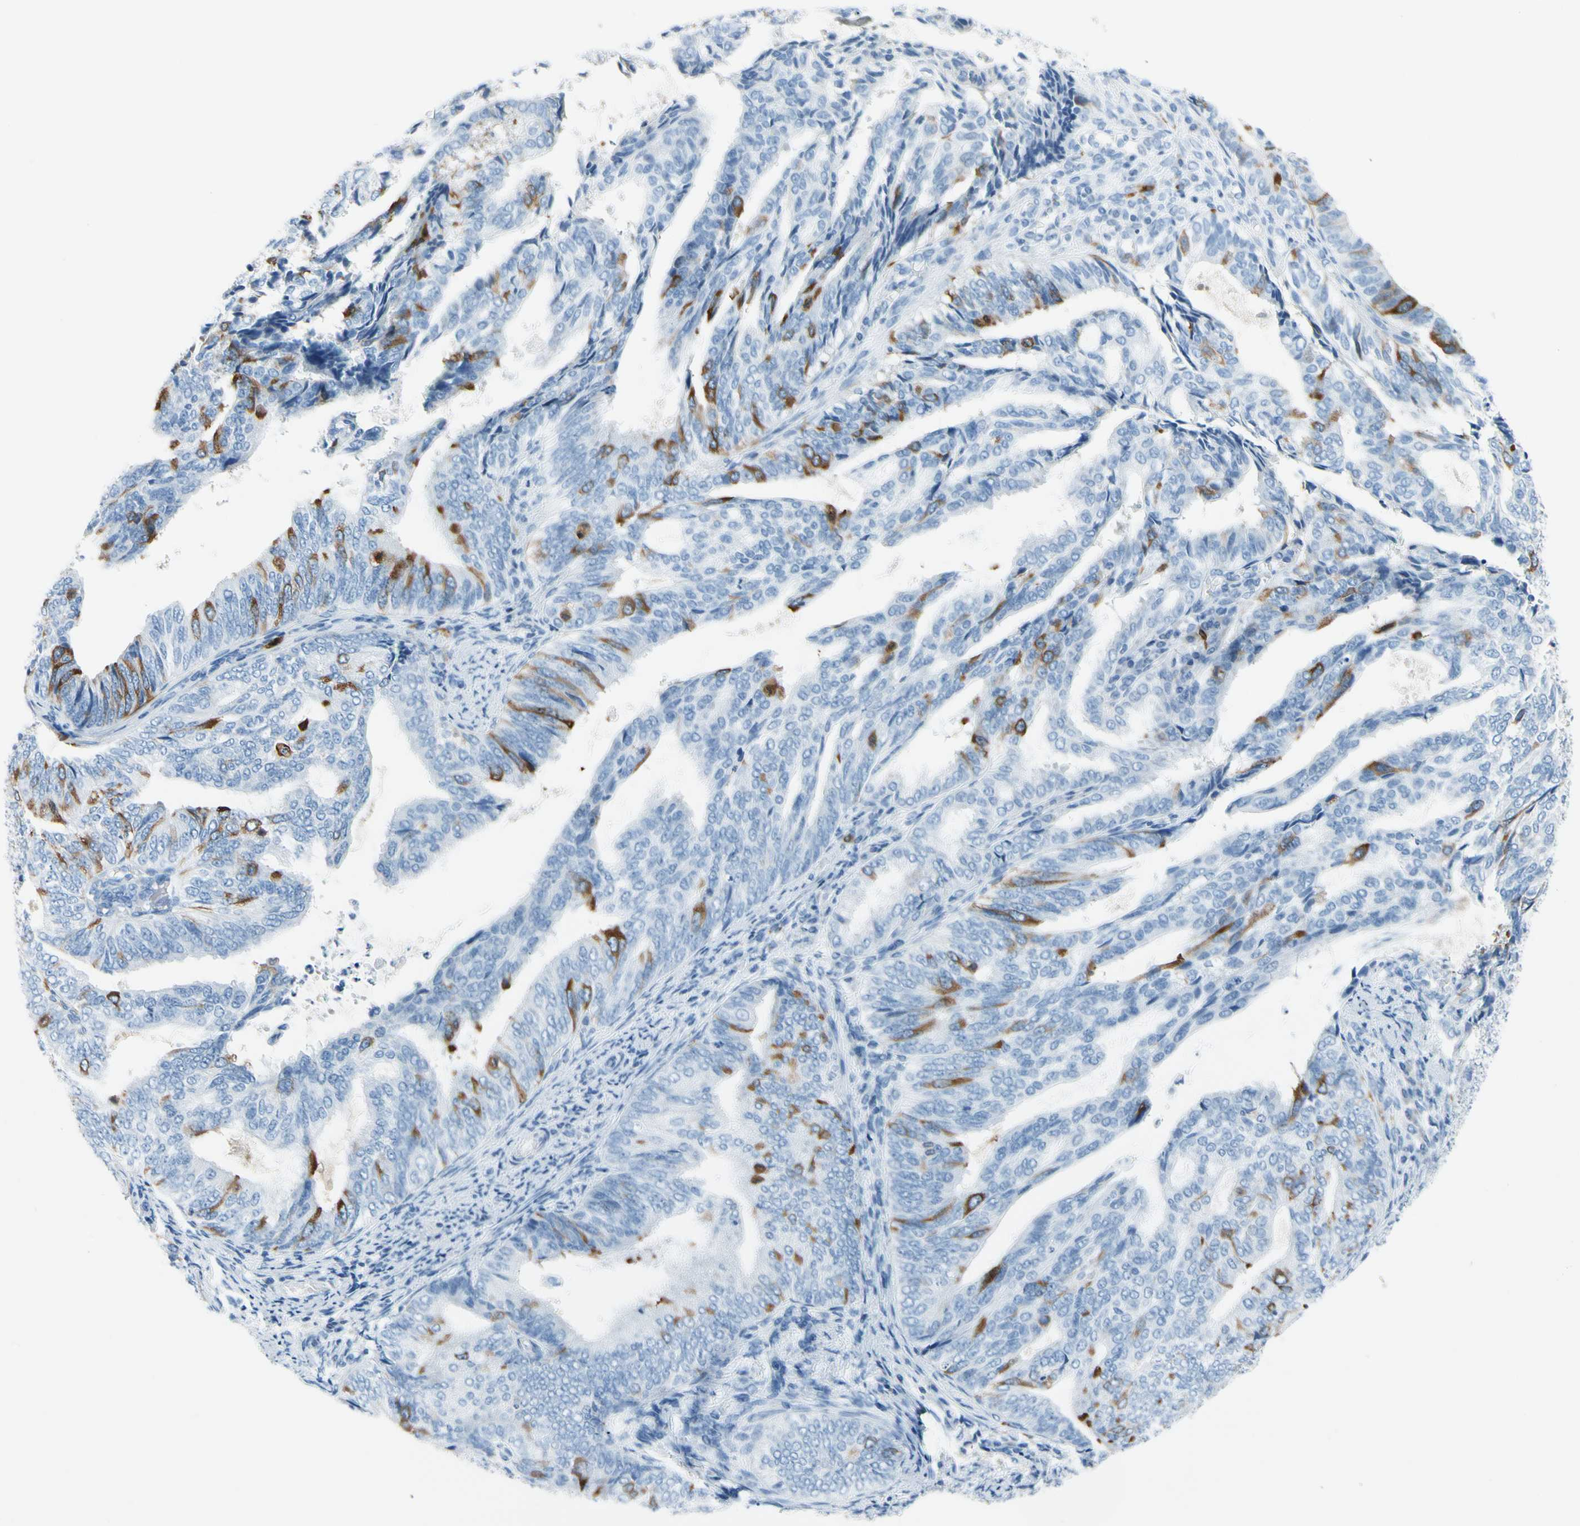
{"staining": {"intensity": "moderate", "quantity": "<25%", "location": "cytoplasmic/membranous"}, "tissue": "endometrial cancer", "cell_type": "Tumor cells", "image_type": "cancer", "snomed": [{"axis": "morphology", "description": "Adenocarcinoma, NOS"}, {"axis": "topography", "description": "Endometrium"}], "caption": "Immunohistochemical staining of endometrial cancer shows moderate cytoplasmic/membranous protein positivity in about <25% of tumor cells.", "gene": "TACC3", "patient": {"sex": "female", "age": 58}}